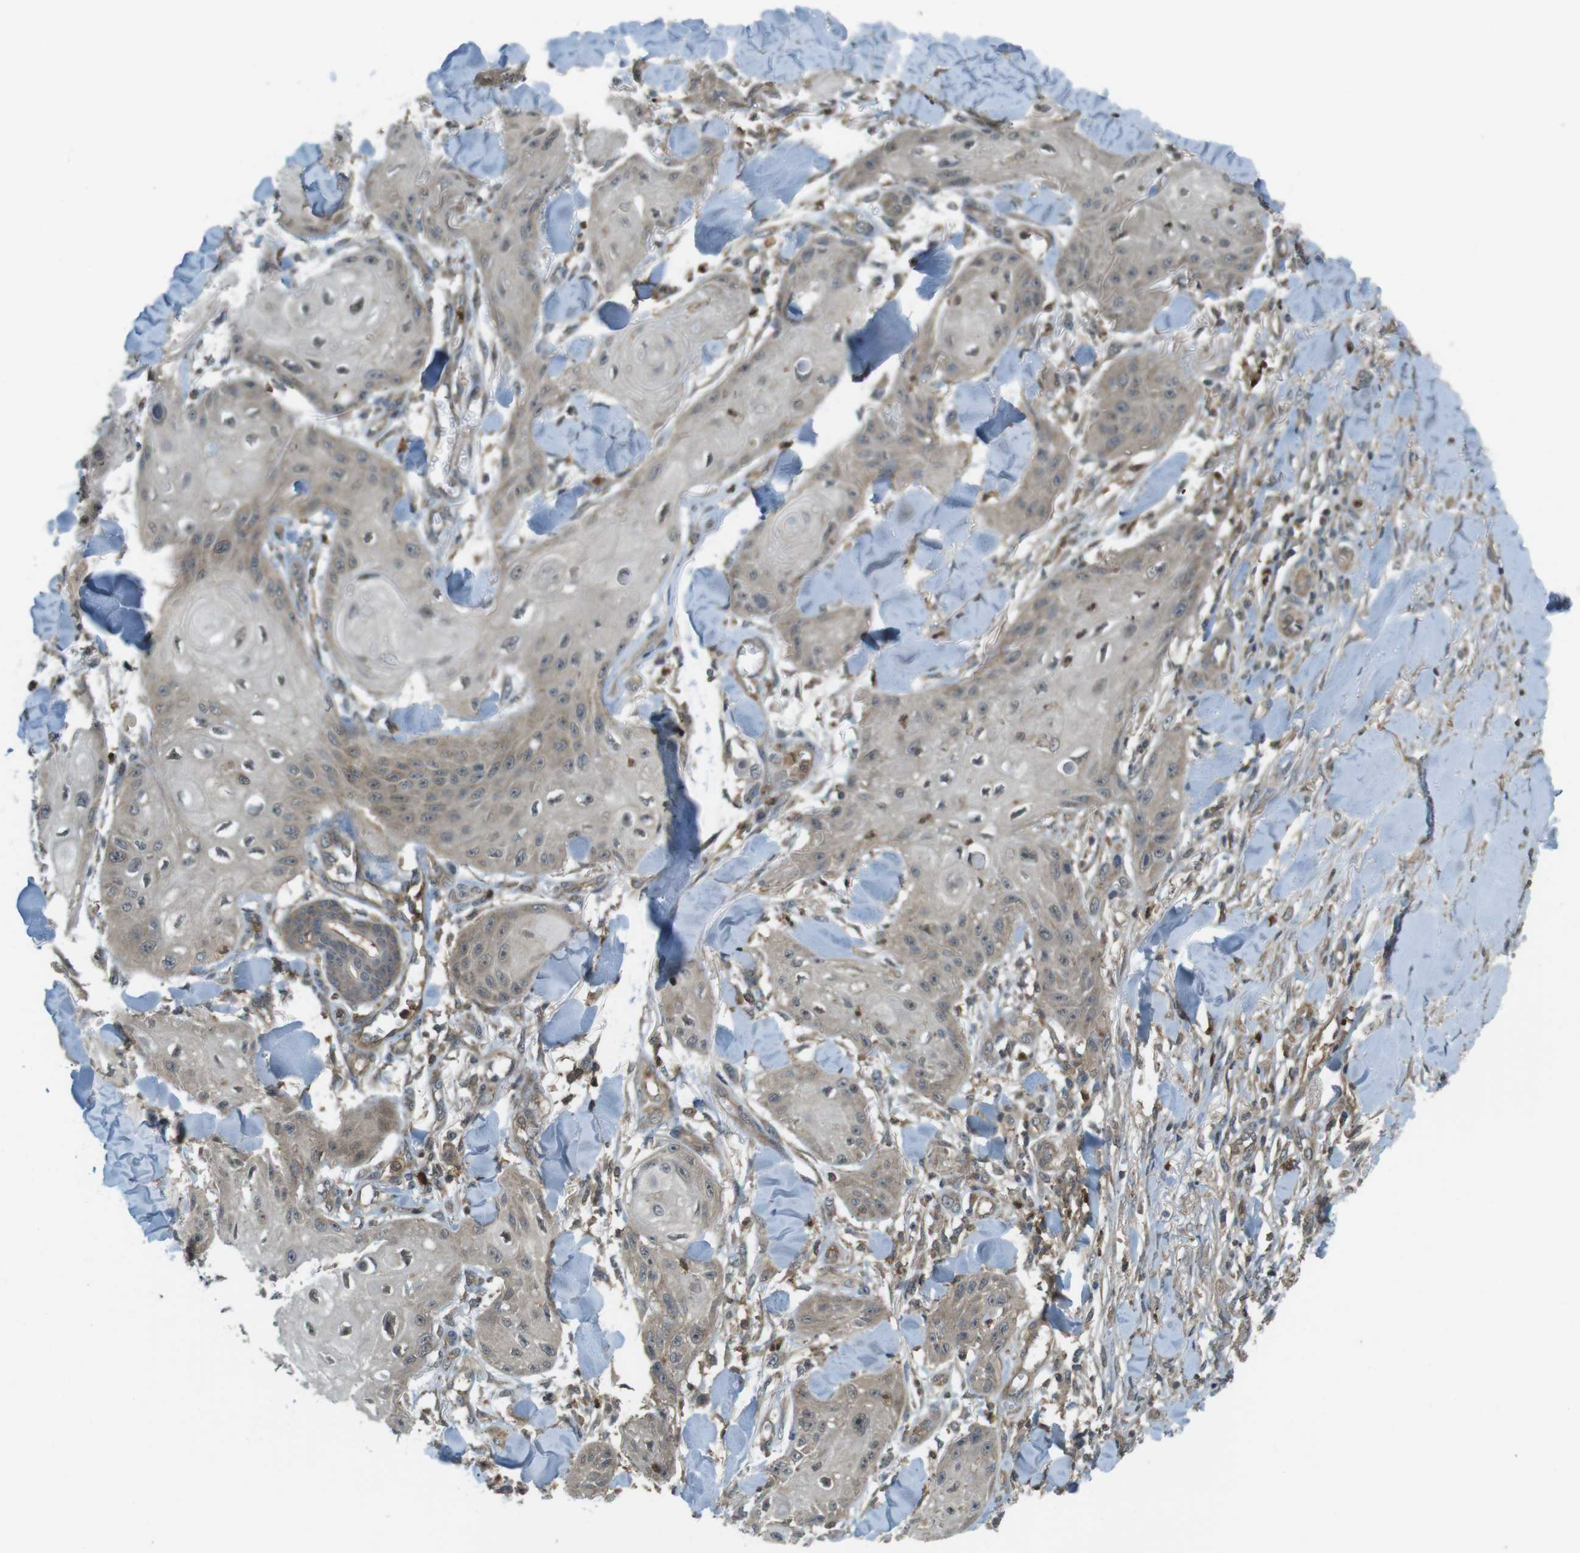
{"staining": {"intensity": "weak", "quantity": ">75%", "location": "cytoplasmic/membranous"}, "tissue": "skin cancer", "cell_type": "Tumor cells", "image_type": "cancer", "snomed": [{"axis": "morphology", "description": "Squamous cell carcinoma, NOS"}, {"axis": "topography", "description": "Skin"}], "caption": "Immunohistochemistry image of neoplastic tissue: human skin squamous cell carcinoma stained using IHC reveals low levels of weak protein expression localized specifically in the cytoplasmic/membranous of tumor cells, appearing as a cytoplasmic/membranous brown color.", "gene": "LRRC3B", "patient": {"sex": "male", "age": 74}}